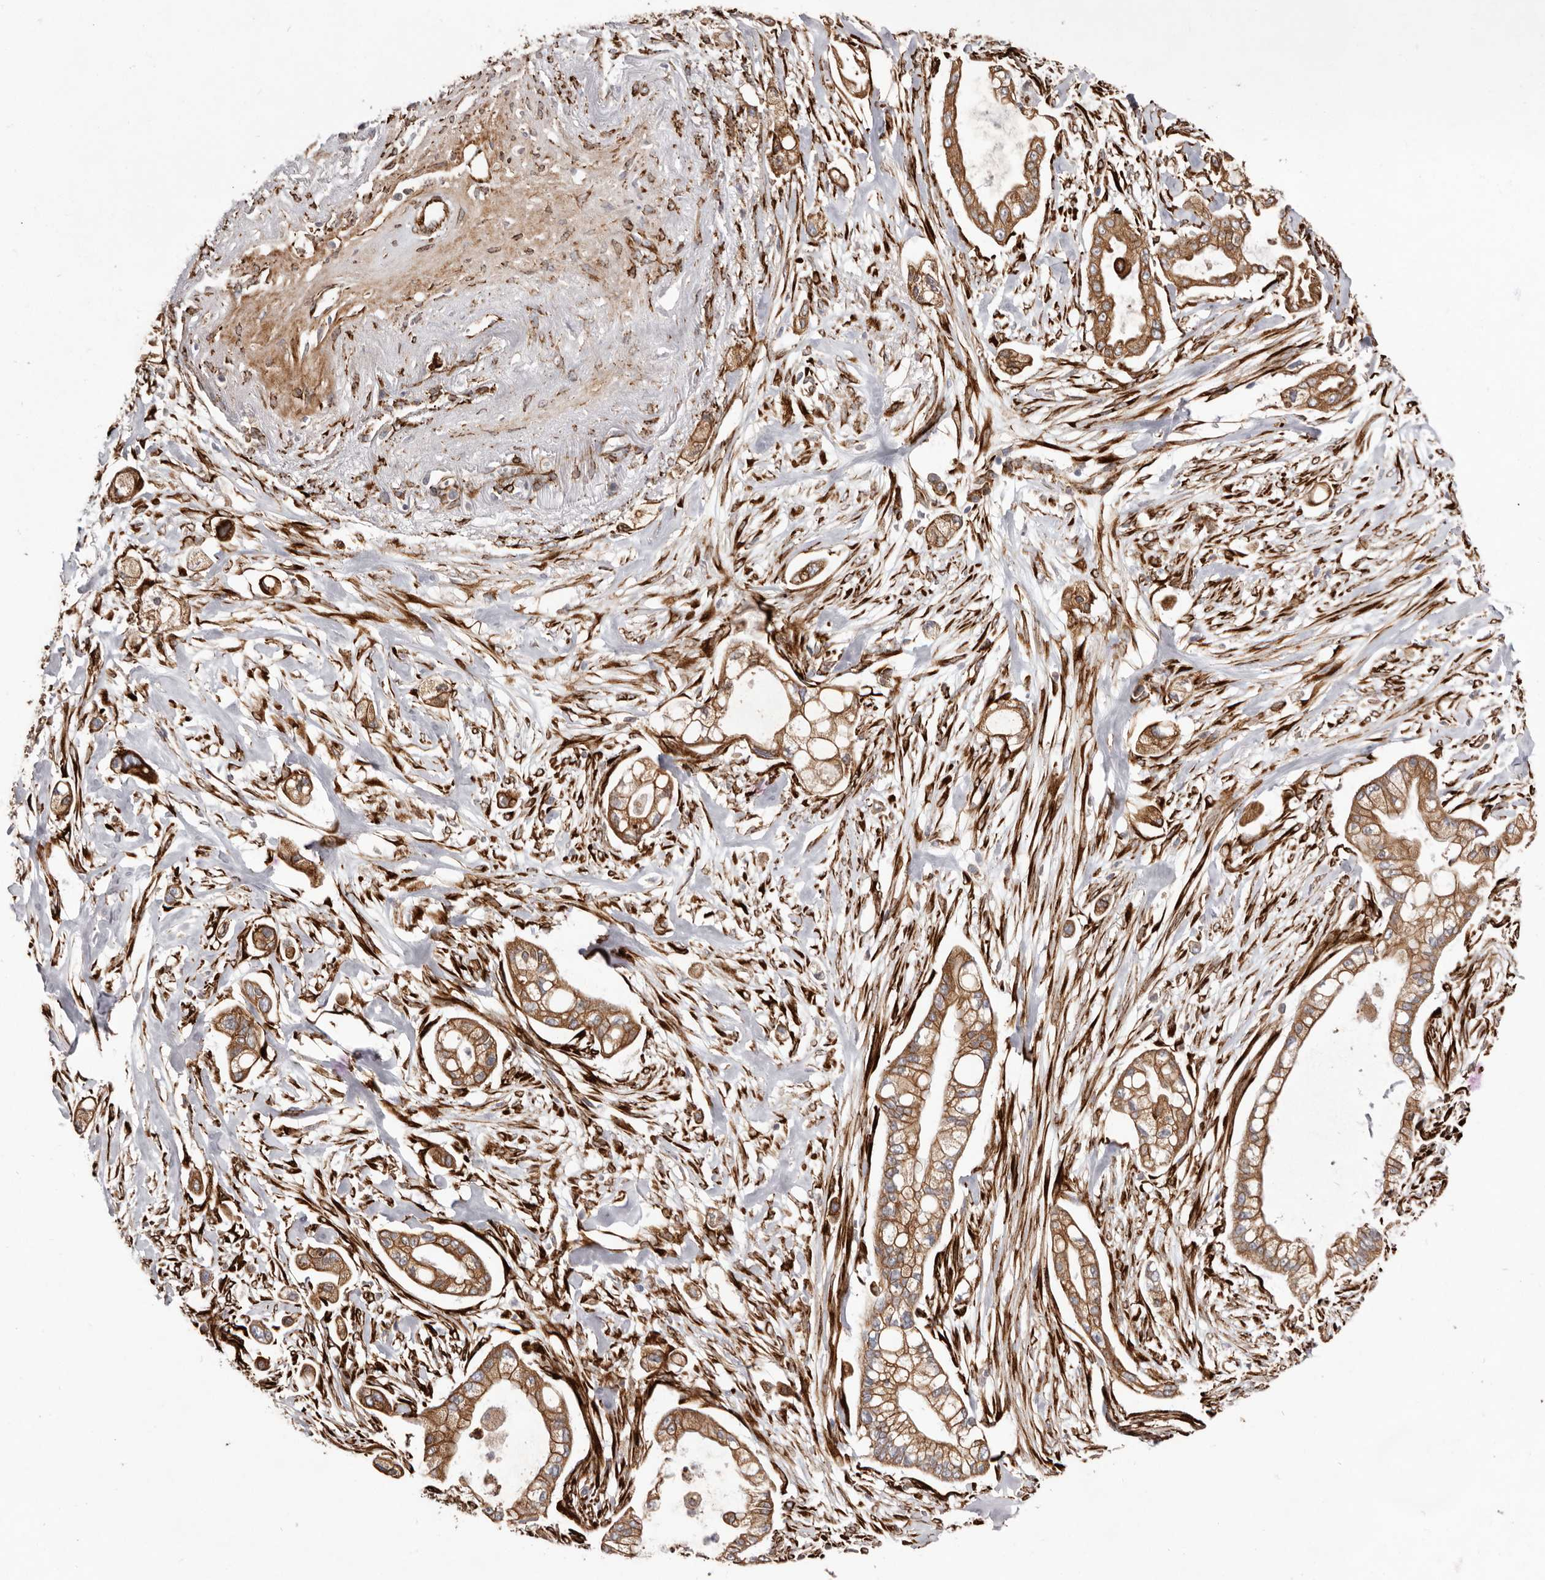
{"staining": {"intensity": "strong", "quantity": ">75%", "location": "cytoplasmic/membranous"}, "tissue": "pancreatic cancer", "cell_type": "Tumor cells", "image_type": "cancer", "snomed": [{"axis": "morphology", "description": "Adenocarcinoma, NOS"}, {"axis": "topography", "description": "Pancreas"}], "caption": "Brown immunohistochemical staining in human pancreatic cancer (adenocarcinoma) displays strong cytoplasmic/membranous expression in about >75% of tumor cells.", "gene": "WDTC1", "patient": {"sex": "male", "age": 68}}